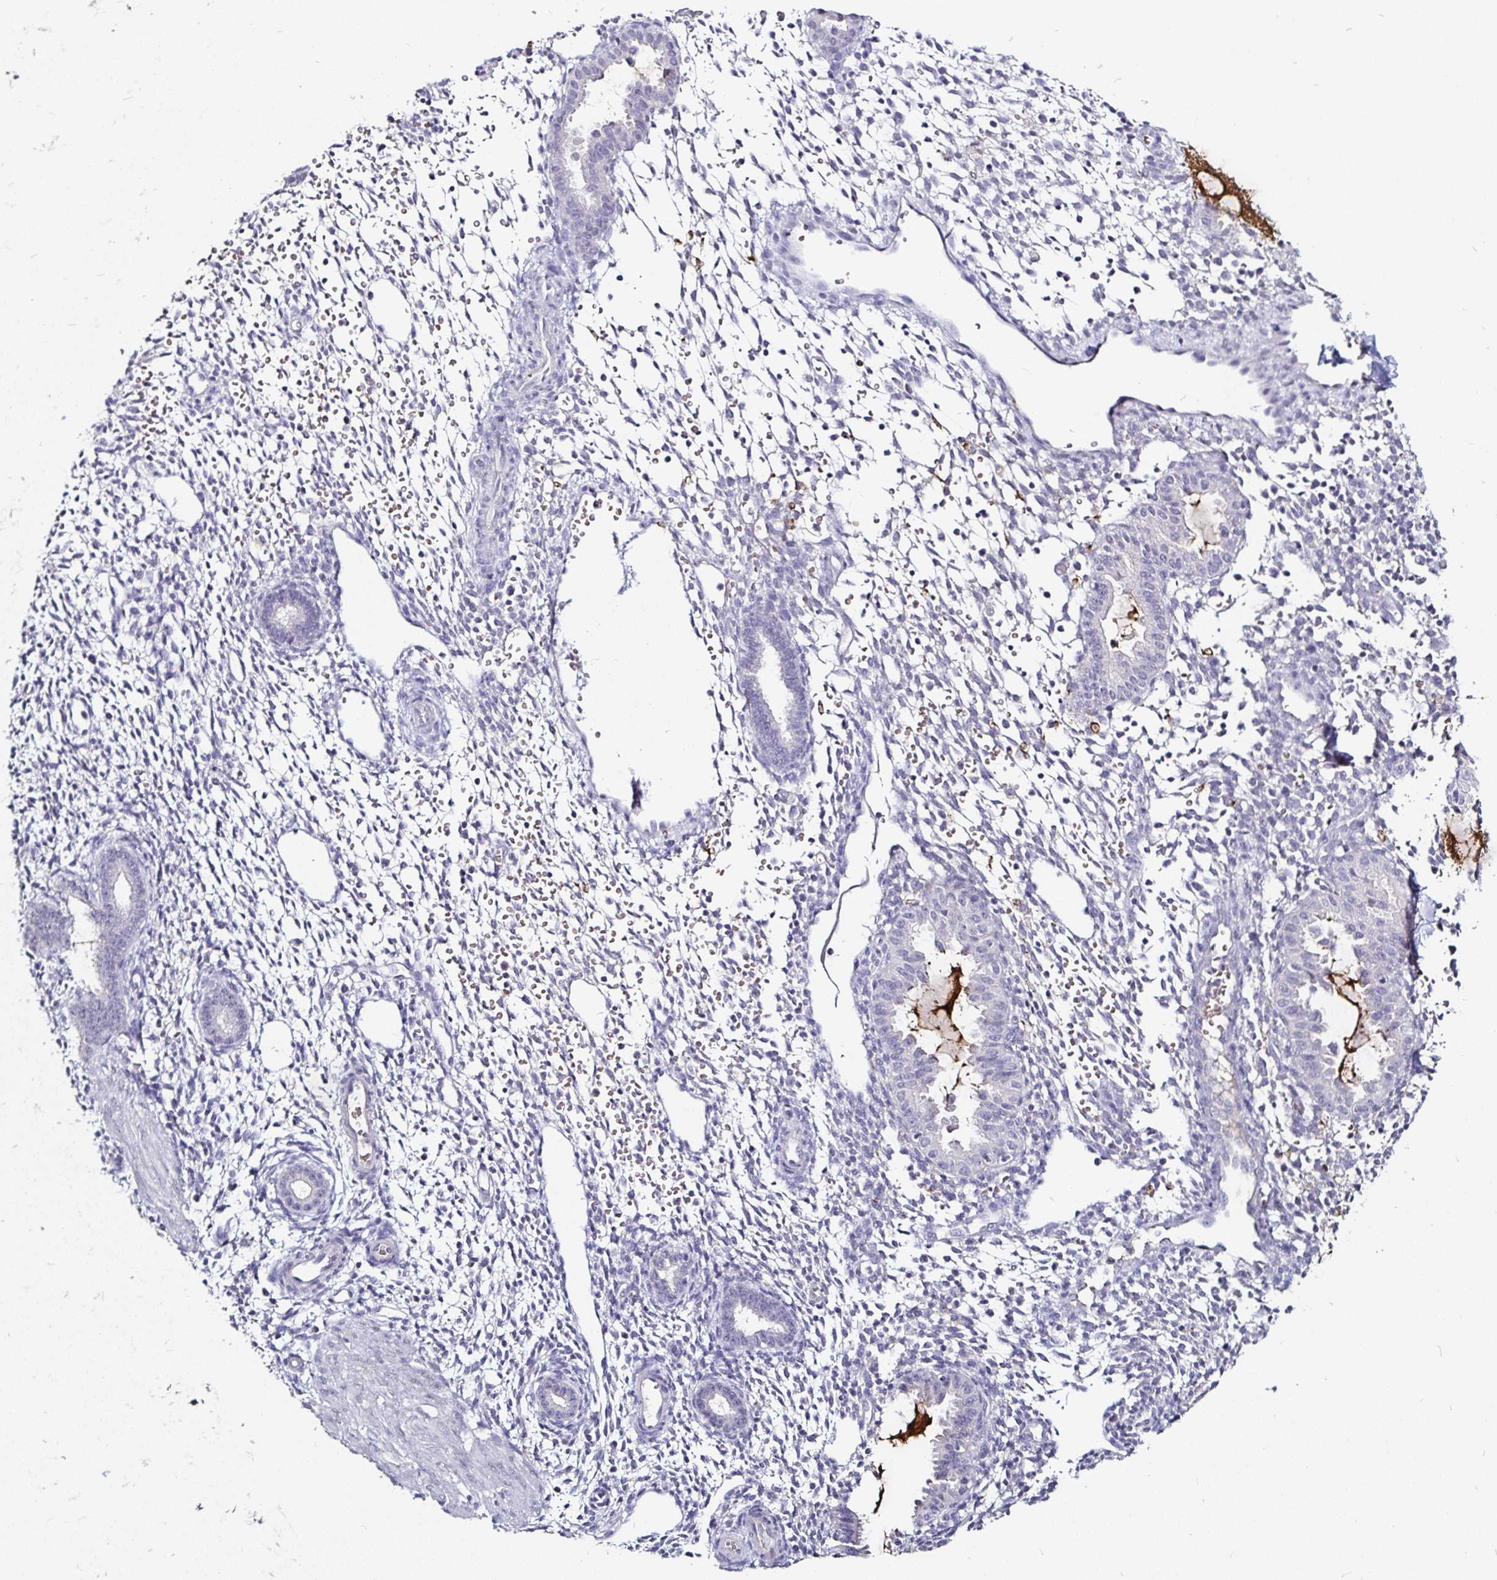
{"staining": {"intensity": "negative", "quantity": "none", "location": "none"}, "tissue": "endometrium", "cell_type": "Cells in endometrial stroma", "image_type": "normal", "snomed": [{"axis": "morphology", "description": "Normal tissue, NOS"}, {"axis": "topography", "description": "Endometrium"}], "caption": "DAB immunohistochemical staining of normal human endometrium displays no significant positivity in cells in endometrial stroma.", "gene": "FAIM2", "patient": {"sex": "female", "age": 36}}